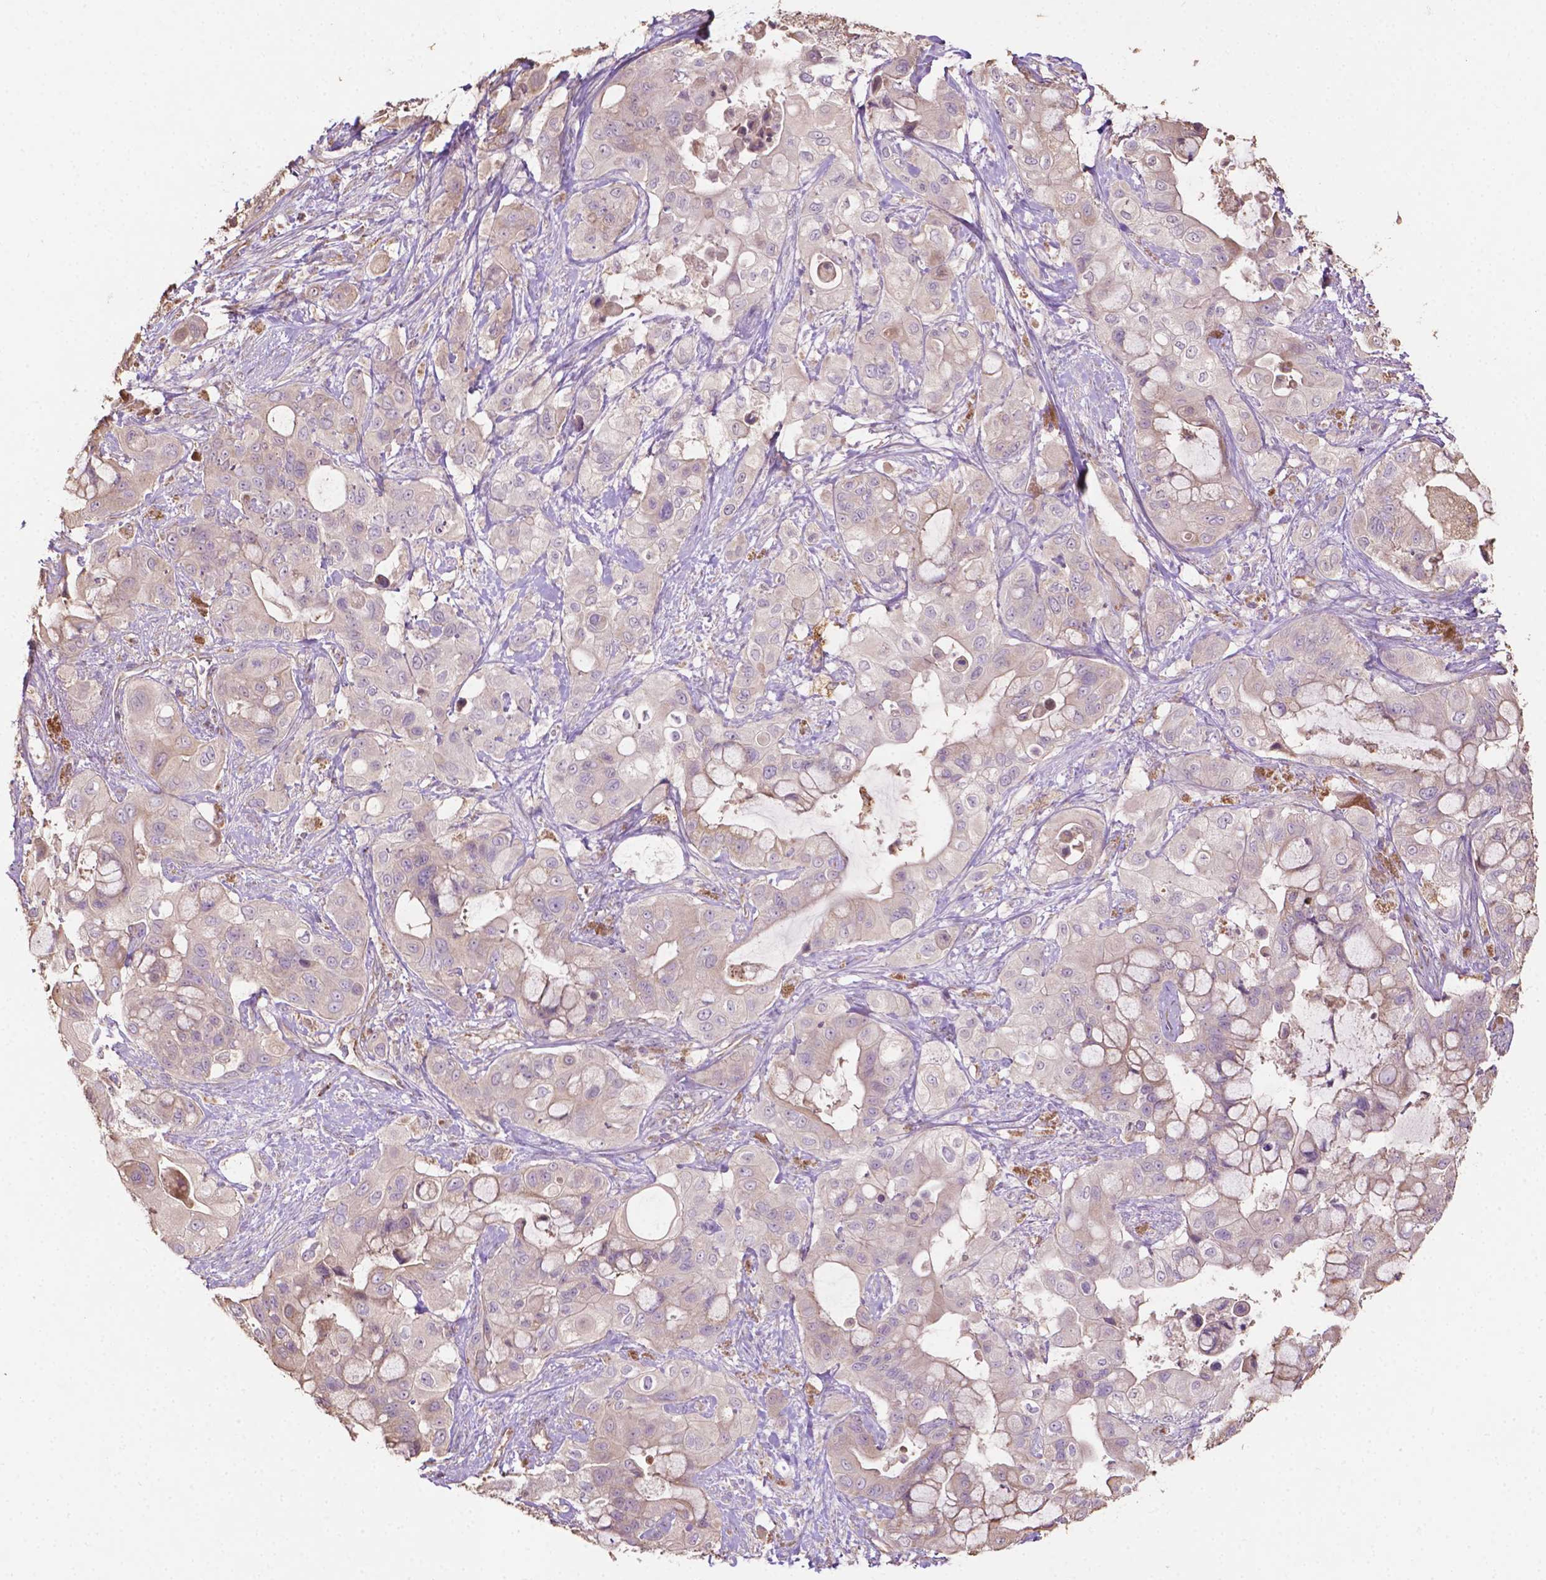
{"staining": {"intensity": "negative", "quantity": "none", "location": "none"}, "tissue": "pancreatic cancer", "cell_type": "Tumor cells", "image_type": "cancer", "snomed": [{"axis": "morphology", "description": "Adenocarcinoma, NOS"}, {"axis": "topography", "description": "Pancreas"}], "caption": "Tumor cells are negative for protein expression in human pancreatic adenocarcinoma.", "gene": "LRR1", "patient": {"sex": "male", "age": 71}}